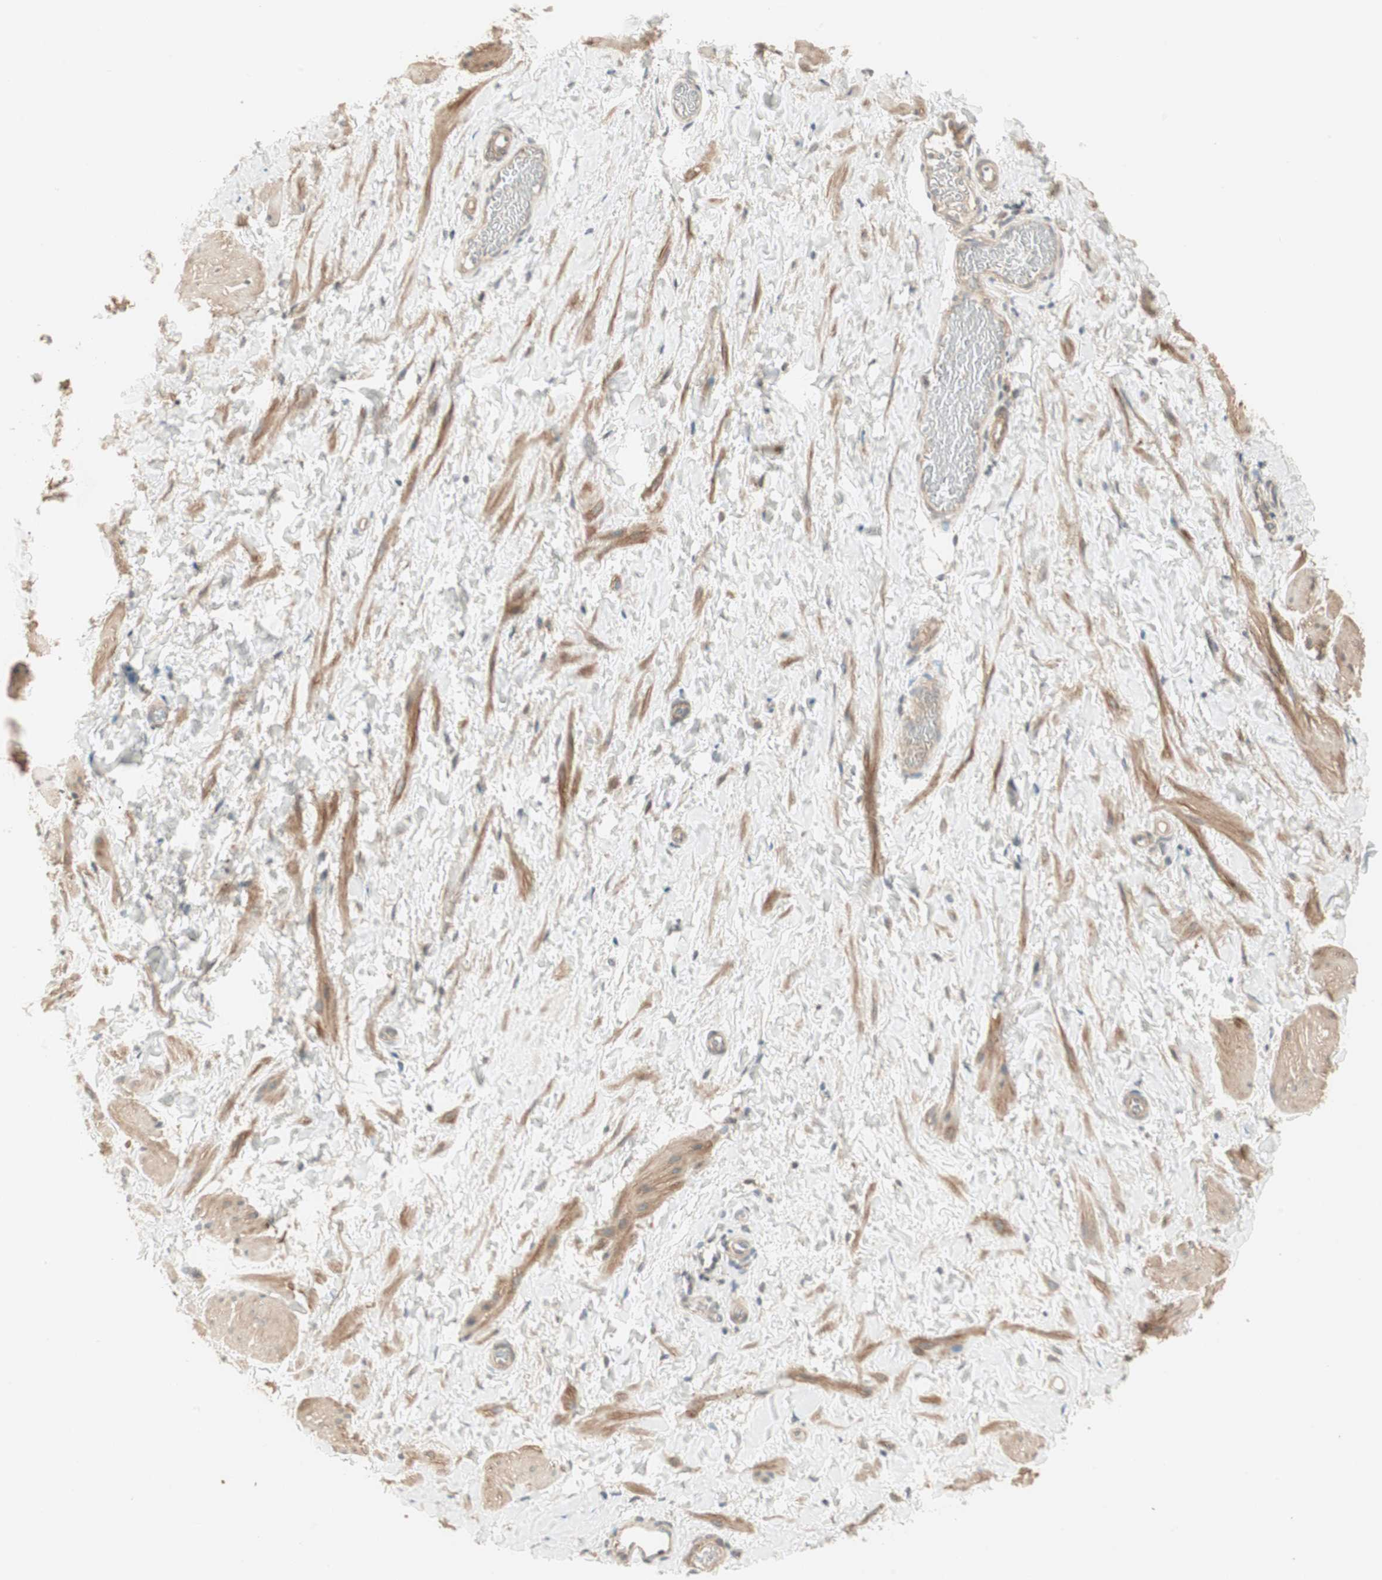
{"staining": {"intensity": "moderate", "quantity": ">75%", "location": "cytoplasmic/membranous"}, "tissue": "smooth muscle", "cell_type": "Smooth muscle cells", "image_type": "normal", "snomed": [{"axis": "morphology", "description": "Normal tissue, NOS"}, {"axis": "topography", "description": "Smooth muscle"}], "caption": "Immunohistochemistry staining of unremarkable smooth muscle, which demonstrates medium levels of moderate cytoplasmic/membranous staining in about >75% of smooth muscle cells indicating moderate cytoplasmic/membranous protein positivity. The staining was performed using DAB (brown) for protein detection and nuclei were counterstained in hematoxylin (blue).", "gene": "SFRP1", "patient": {"sex": "male", "age": 16}}